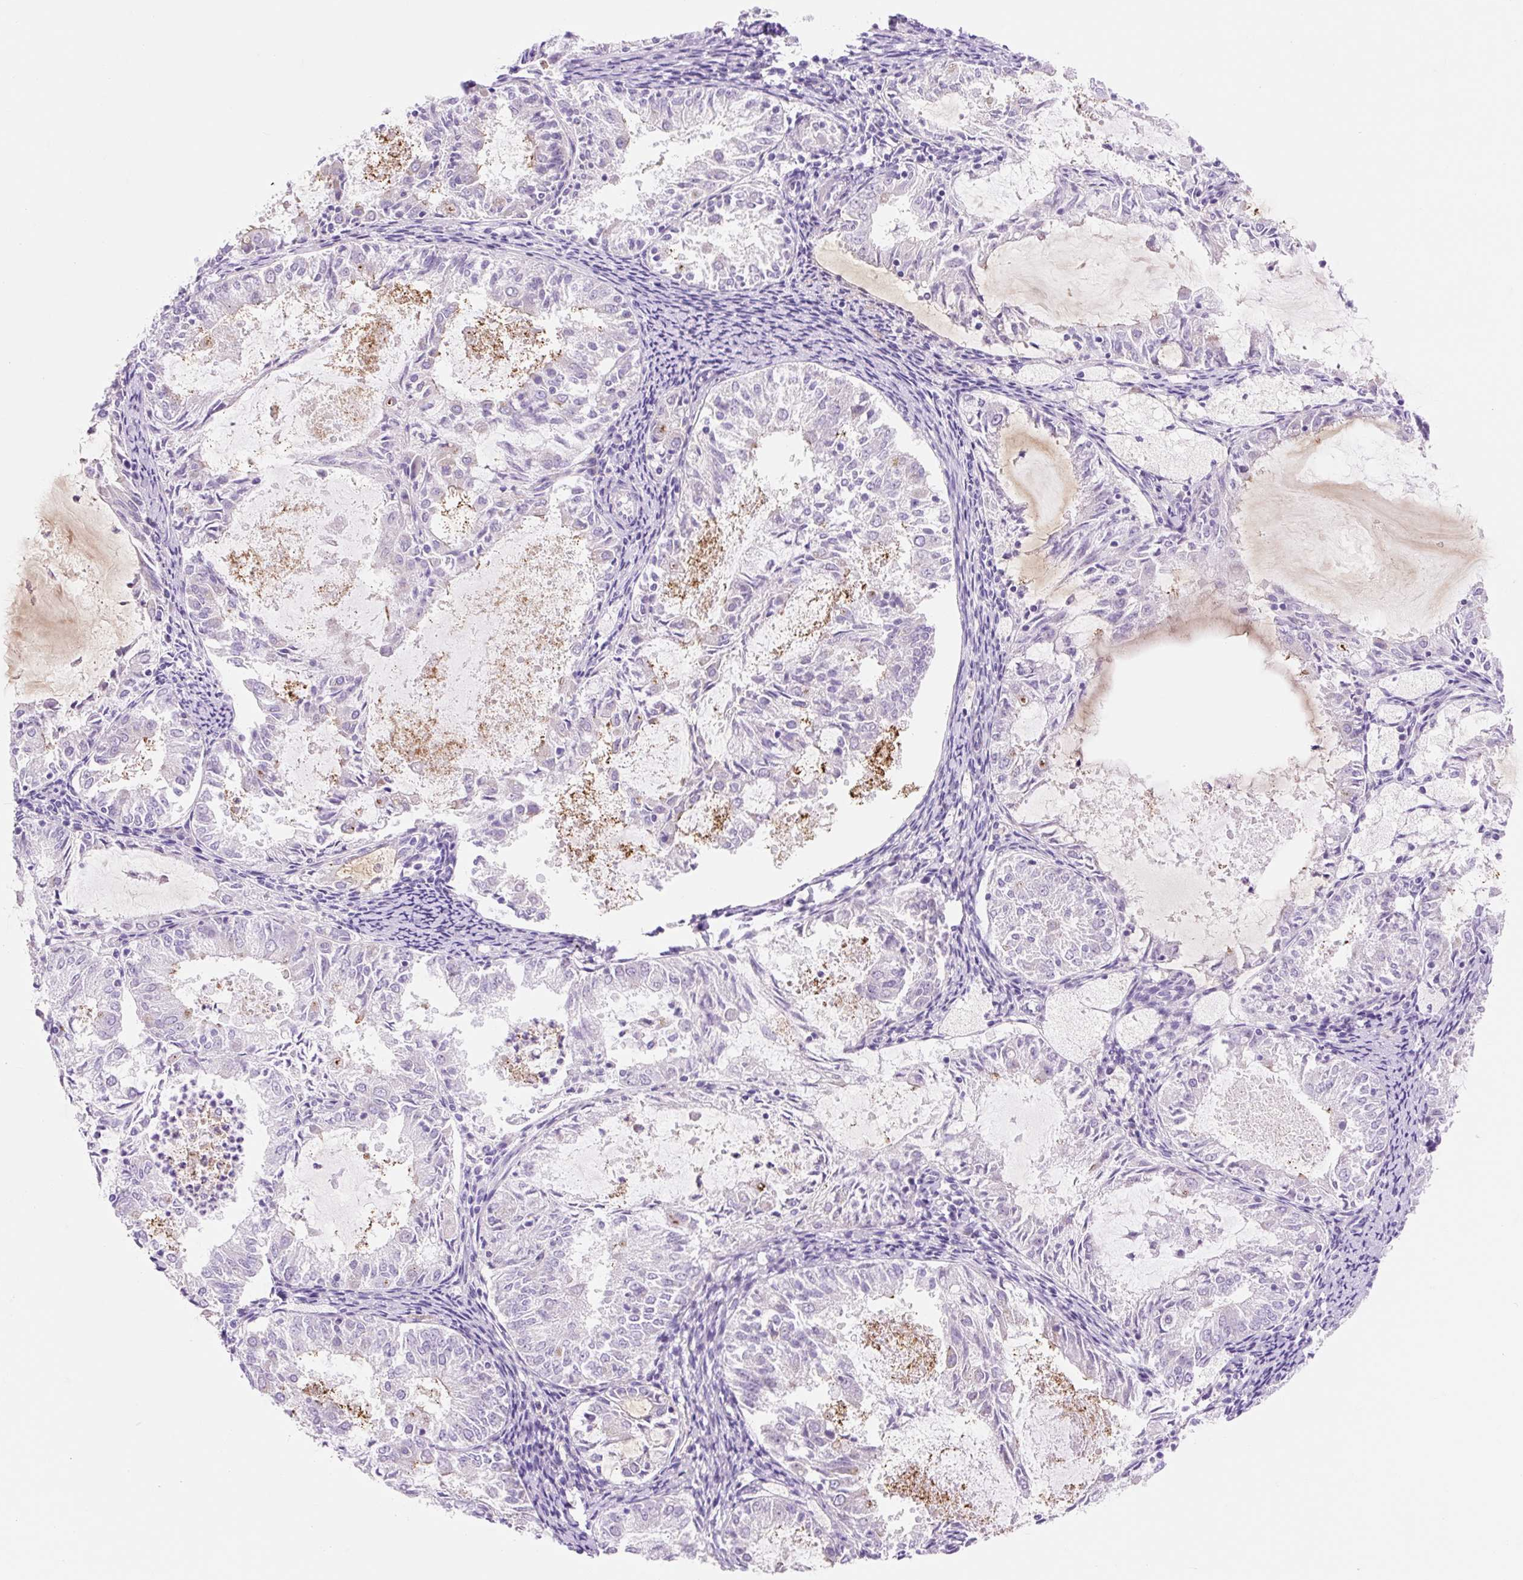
{"staining": {"intensity": "negative", "quantity": "none", "location": "none"}, "tissue": "endometrial cancer", "cell_type": "Tumor cells", "image_type": "cancer", "snomed": [{"axis": "morphology", "description": "Adenocarcinoma, NOS"}, {"axis": "topography", "description": "Endometrium"}], "caption": "High magnification brightfield microscopy of endometrial cancer stained with DAB (brown) and counterstained with hematoxylin (blue): tumor cells show no significant positivity.", "gene": "ZNF121", "patient": {"sex": "female", "age": 57}}